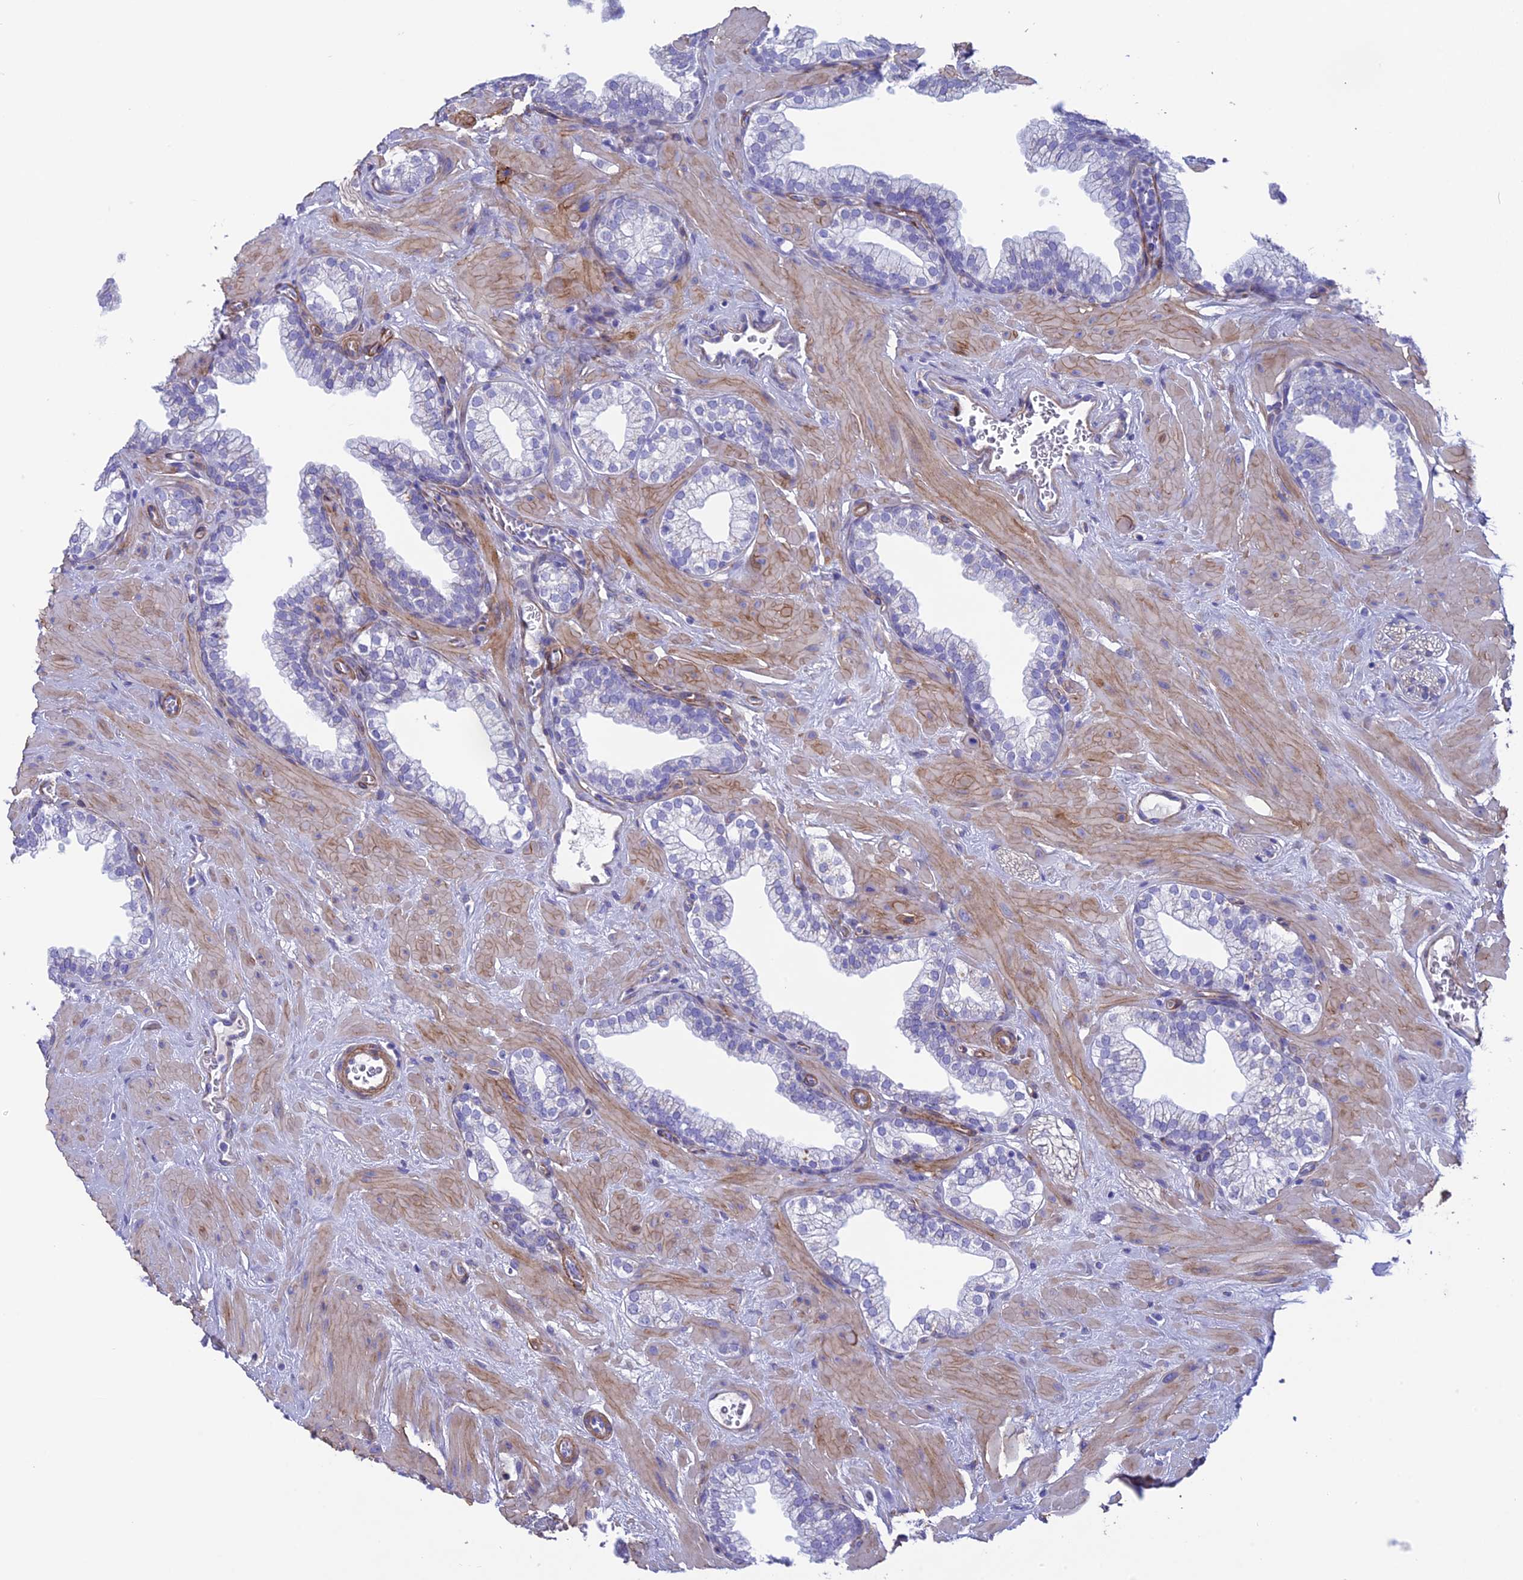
{"staining": {"intensity": "negative", "quantity": "none", "location": "none"}, "tissue": "prostate", "cell_type": "Glandular cells", "image_type": "normal", "snomed": [{"axis": "morphology", "description": "Normal tissue, NOS"}, {"axis": "morphology", "description": "Urothelial carcinoma, Low grade"}, {"axis": "topography", "description": "Urinary bladder"}, {"axis": "topography", "description": "Prostate"}], "caption": "The image reveals no staining of glandular cells in benign prostate. (Stains: DAB (3,3'-diaminobenzidine) immunohistochemistry with hematoxylin counter stain, Microscopy: brightfield microscopy at high magnification).", "gene": "TNS1", "patient": {"sex": "male", "age": 60}}